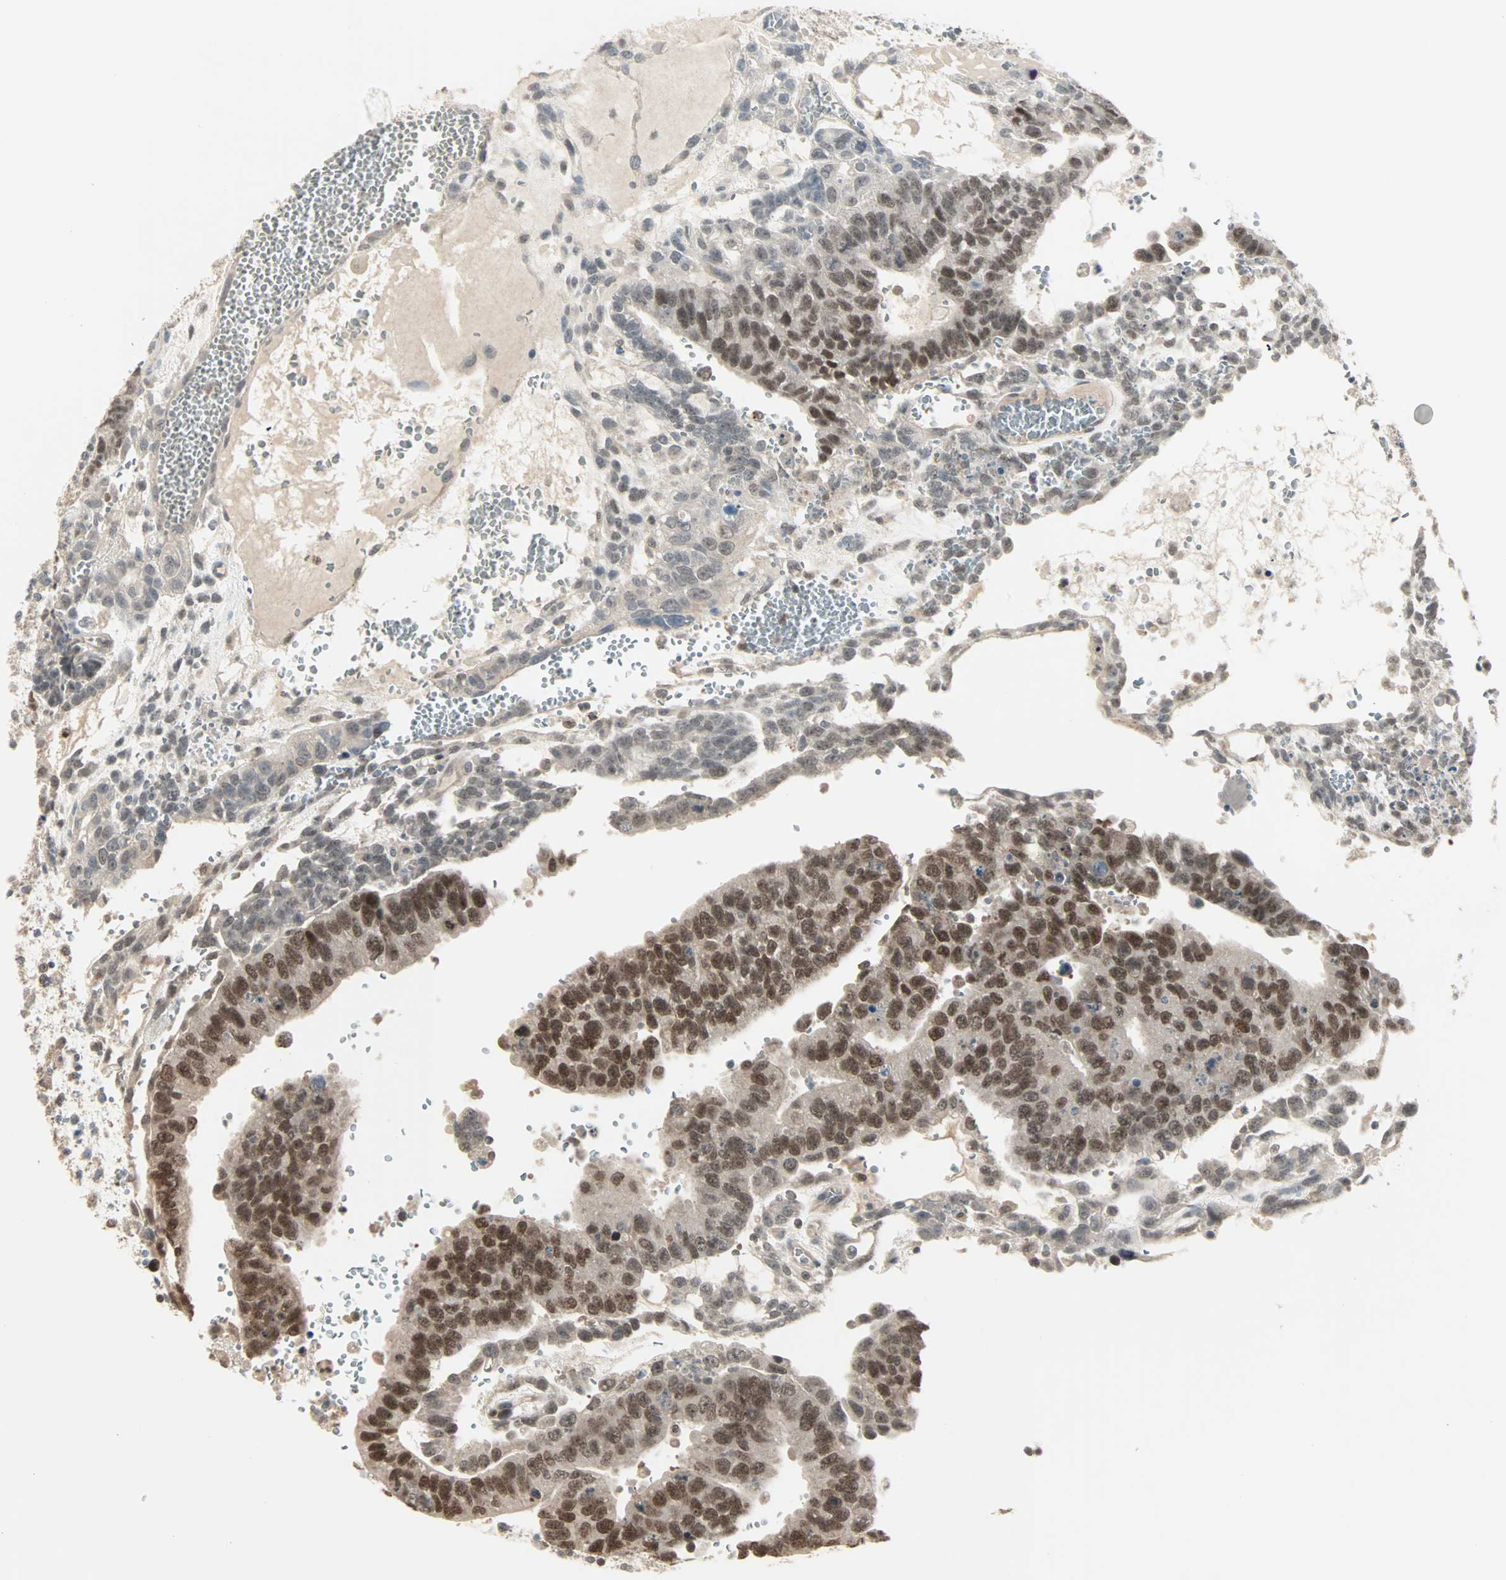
{"staining": {"intensity": "moderate", "quantity": ">75%", "location": "cytoplasmic/membranous,nuclear"}, "tissue": "testis cancer", "cell_type": "Tumor cells", "image_type": "cancer", "snomed": [{"axis": "morphology", "description": "Seminoma, NOS"}, {"axis": "morphology", "description": "Carcinoma, Embryonal, NOS"}, {"axis": "topography", "description": "Testis"}], "caption": "Immunohistochemical staining of seminoma (testis) reveals medium levels of moderate cytoplasmic/membranous and nuclear staining in approximately >75% of tumor cells.", "gene": "KDM4A", "patient": {"sex": "male", "age": 52}}